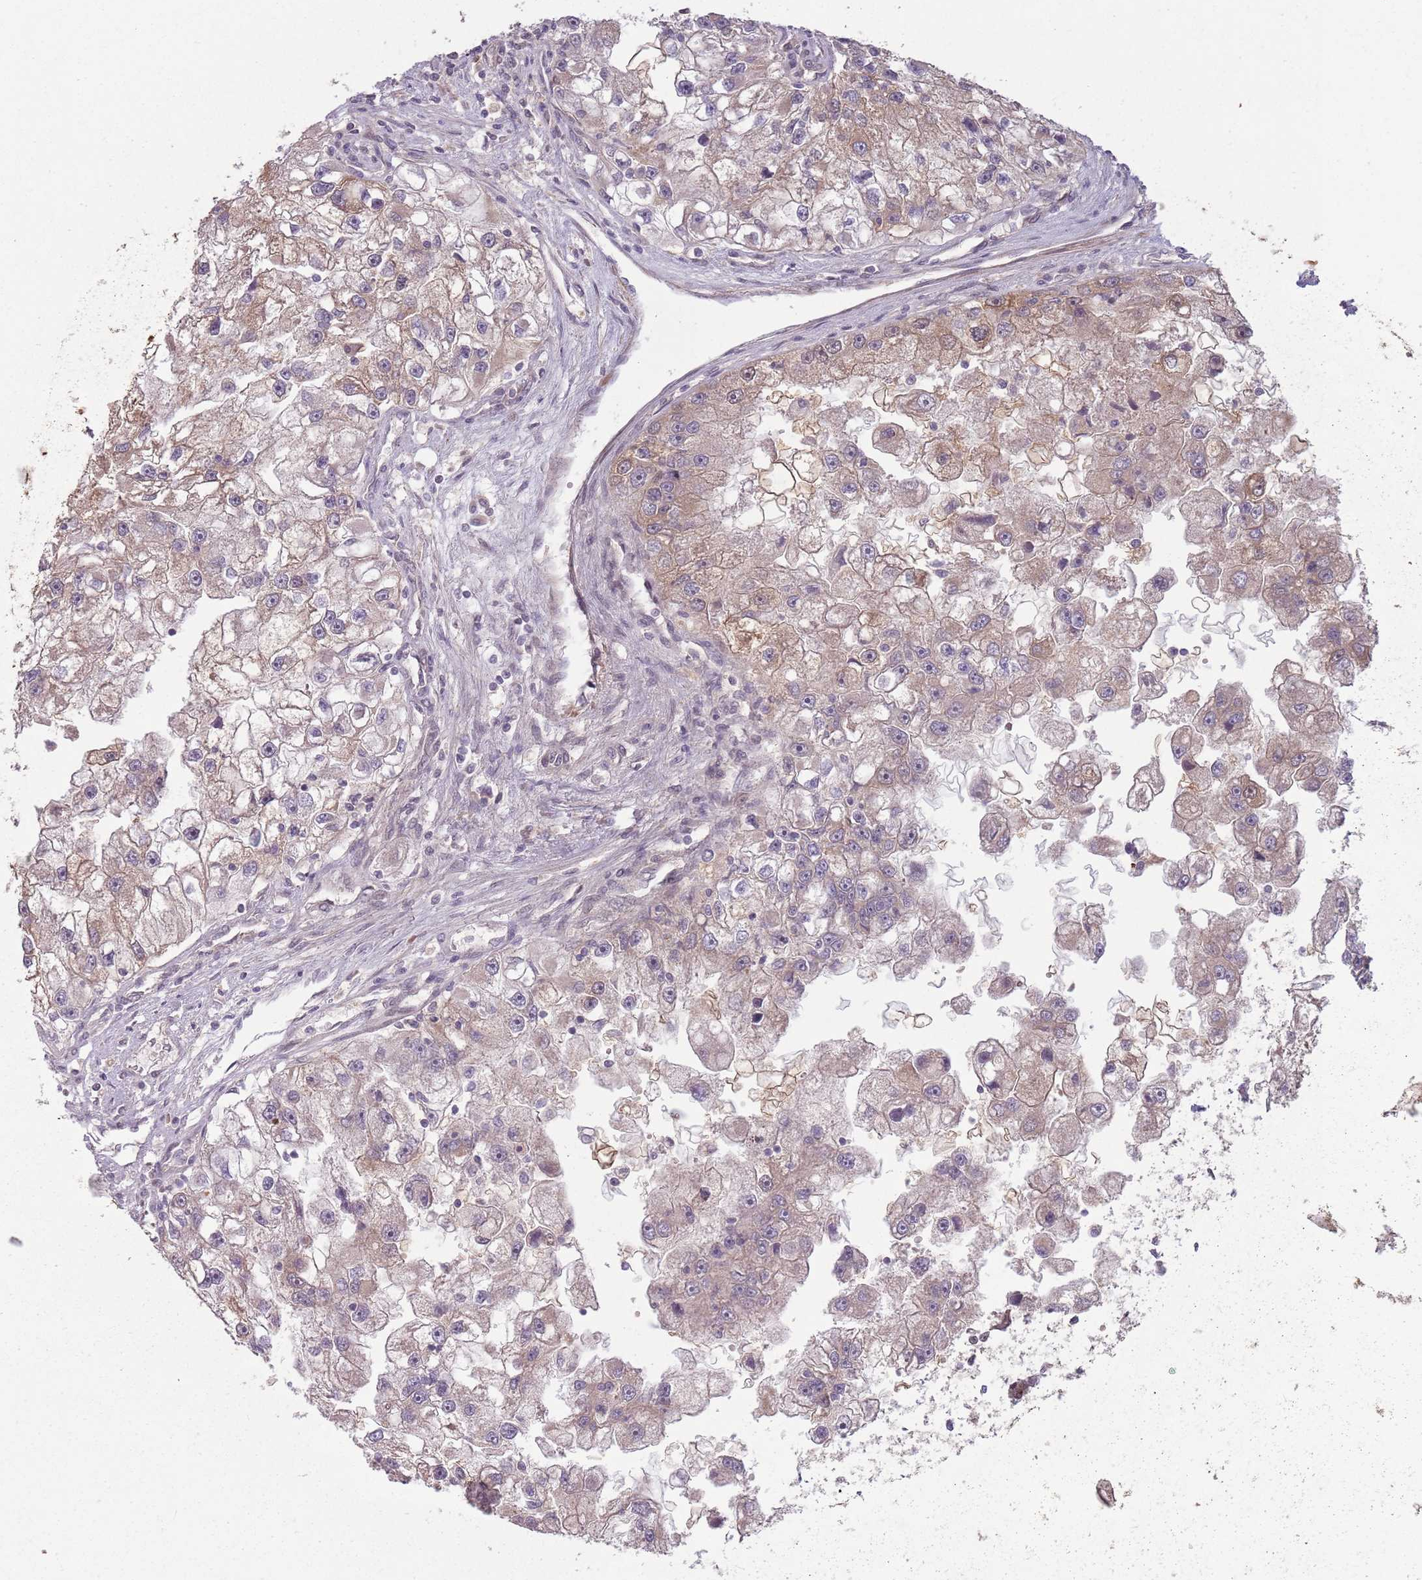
{"staining": {"intensity": "weak", "quantity": "25%-75%", "location": "cytoplasmic/membranous"}, "tissue": "renal cancer", "cell_type": "Tumor cells", "image_type": "cancer", "snomed": [{"axis": "morphology", "description": "Adenocarcinoma, NOS"}, {"axis": "topography", "description": "Kidney"}], "caption": "High-power microscopy captured an IHC photomicrograph of adenocarcinoma (renal), revealing weak cytoplasmic/membranous staining in about 25%-75% of tumor cells. (DAB (3,3'-diaminobenzidine) IHC with brightfield microscopy, high magnification).", "gene": "CCDC154", "patient": {"sex": "male", "age": 63}}